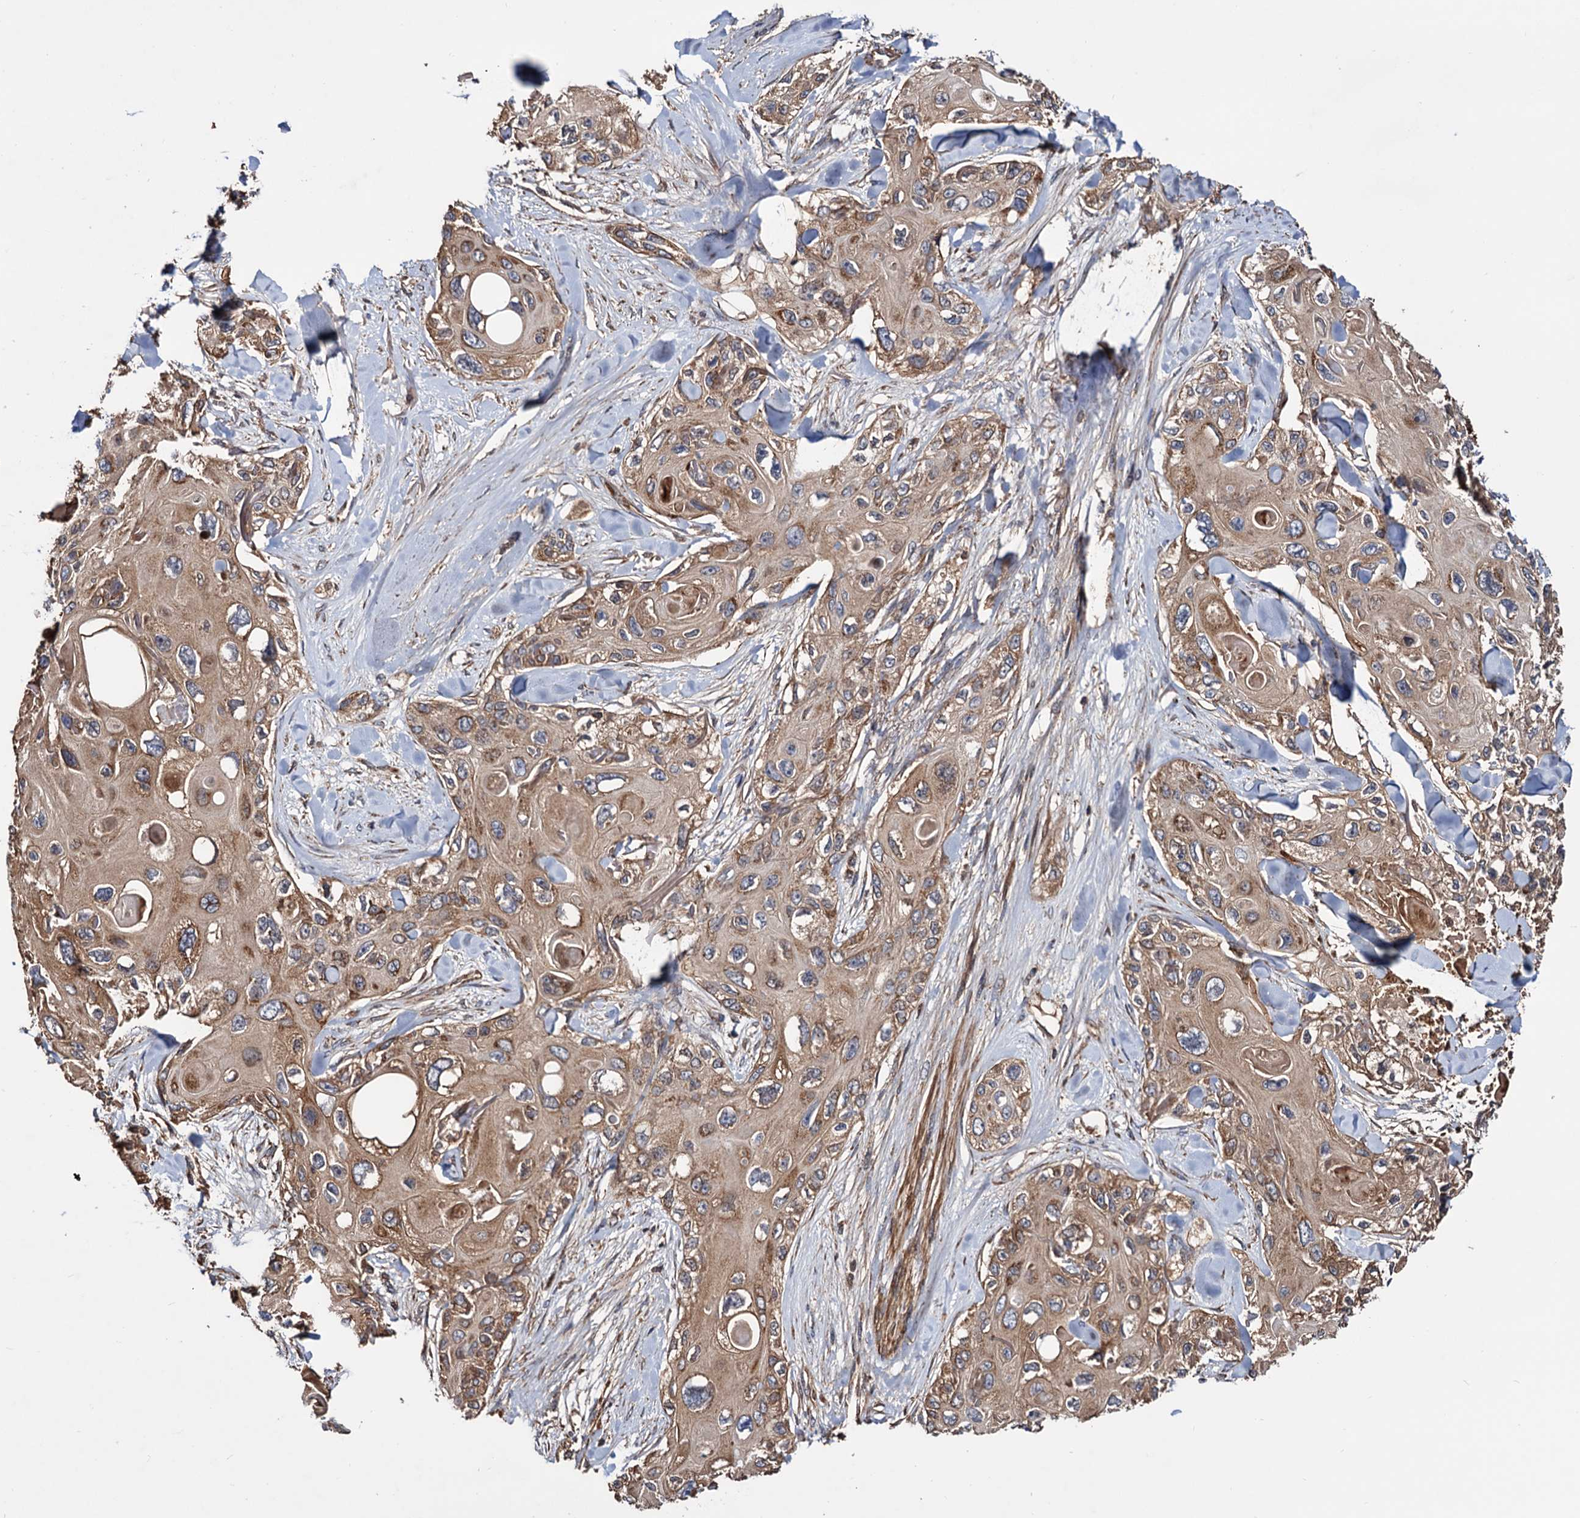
{"staining": {"intensity": "moderate", "quantity": ">75%", "location": "cytoplasmic/membranous"}, "tissue": "skin cancer", "cell_type": "Tumor cells", "image_type": "cancer", "snomed": [{"axis": "morphology", "description": "Normal tissue, NOS"}, {"axis": "morphology", "description": "Squamous cell carcinoma, NOS"}, {"axis": "topography", "description": "Skin"}], "caption": "Skin squamous cell carcinoma stained for a protein (brown) shows moderate cytoplasmic/membranous positive staining in approximately >75% of tumor cells.", "gene": "MRPL42", "patient": {"sex": "male", "age": 72}}